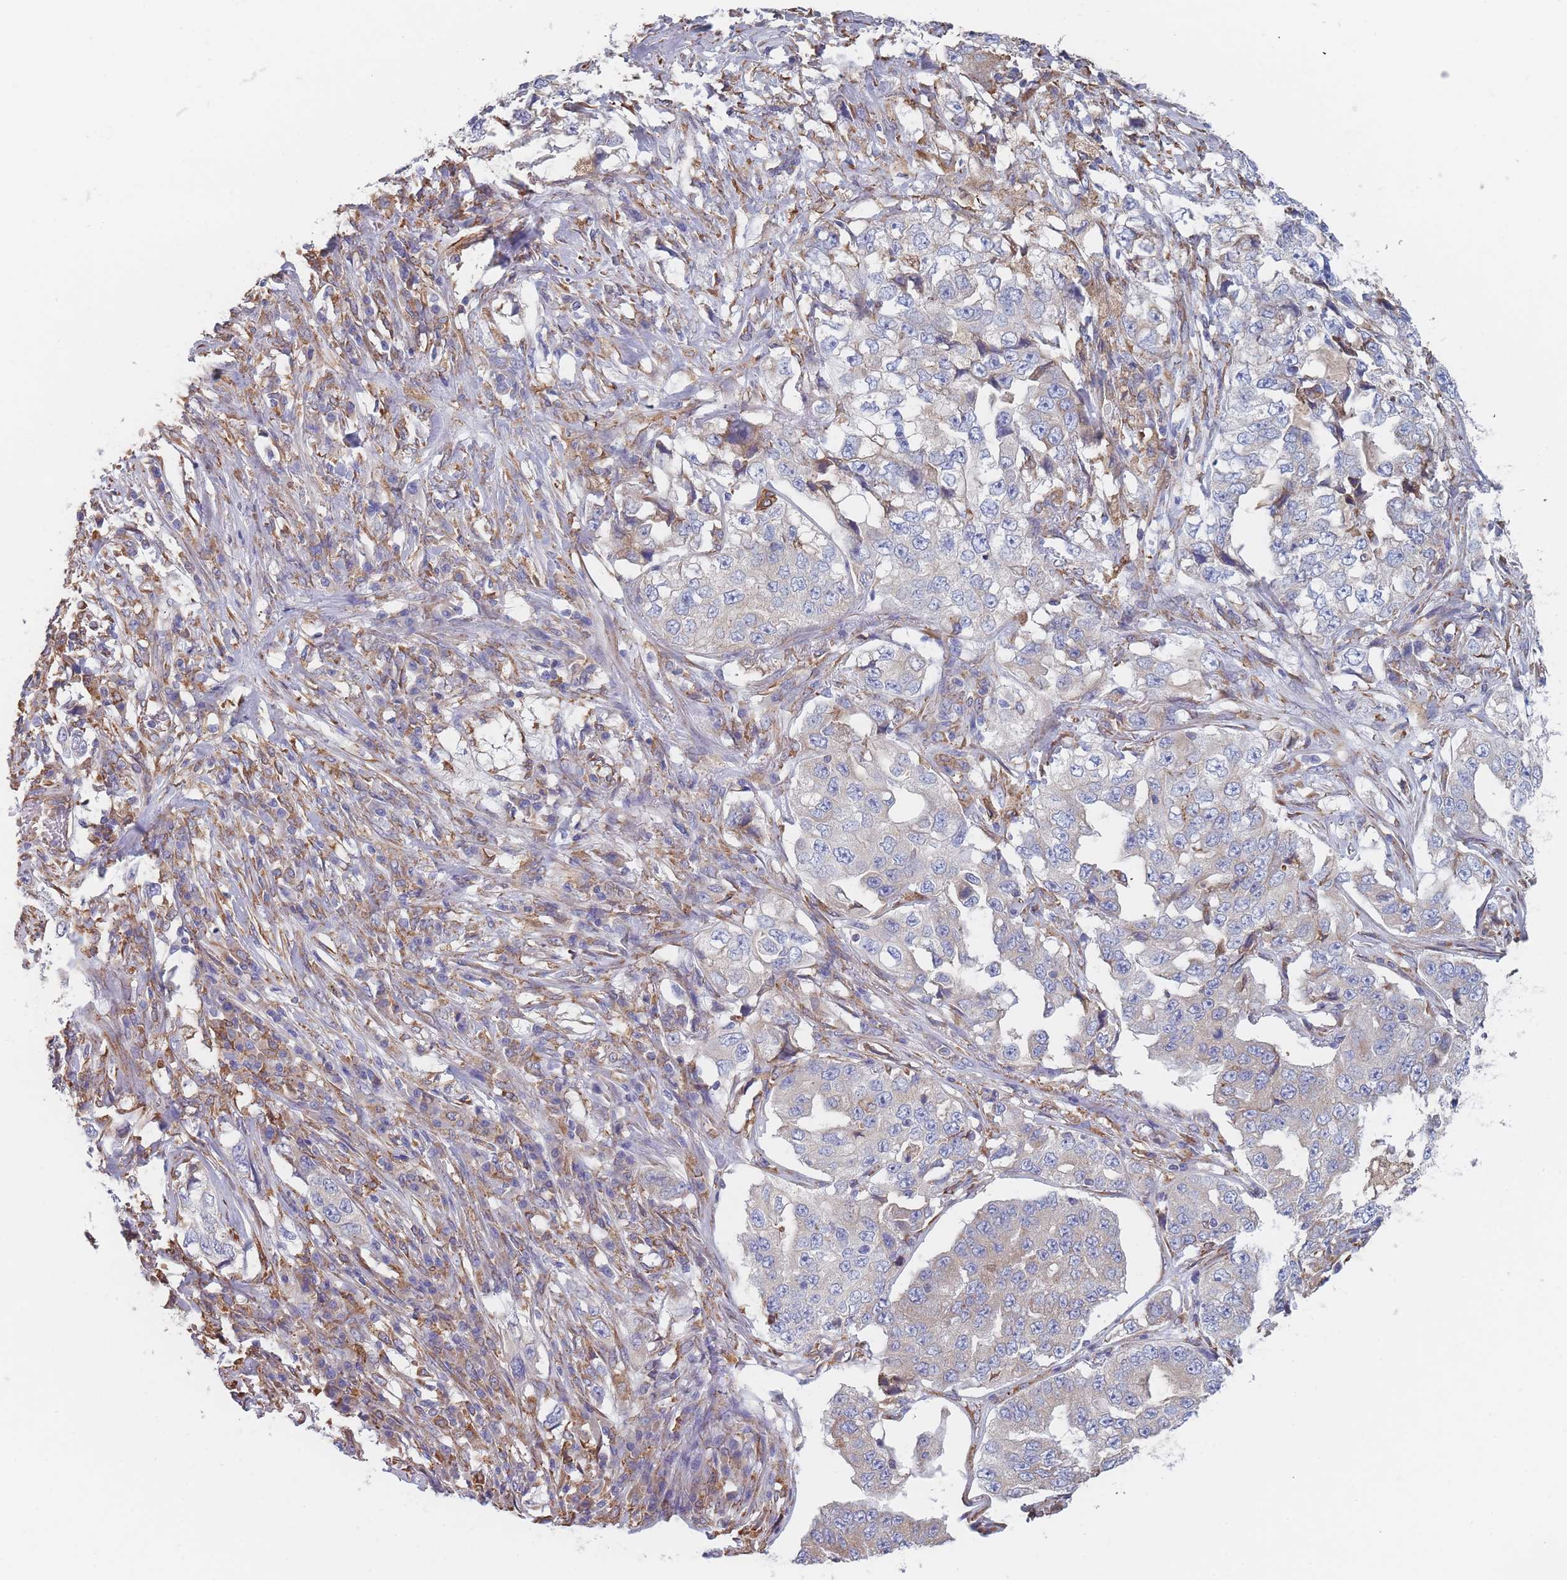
{"staining": {"intensity": "negative", "quantity": "none", "location": "none"}, "tissue": "lung cancer", "cell_type": "Tumor cells", "image_type": "cancer", "snomed": [{"axis": "morphology", "description": "Adenocarcinoma, NOS"}, {"axis": "topography", "description": "Lung"}], "caption": "An IHC photomicrograph of lung cancer is shown. There is no staining in tumor cells of lung cancer.", "gene": "OR7C2", "patient": {"sex": "female", "age": 51}}